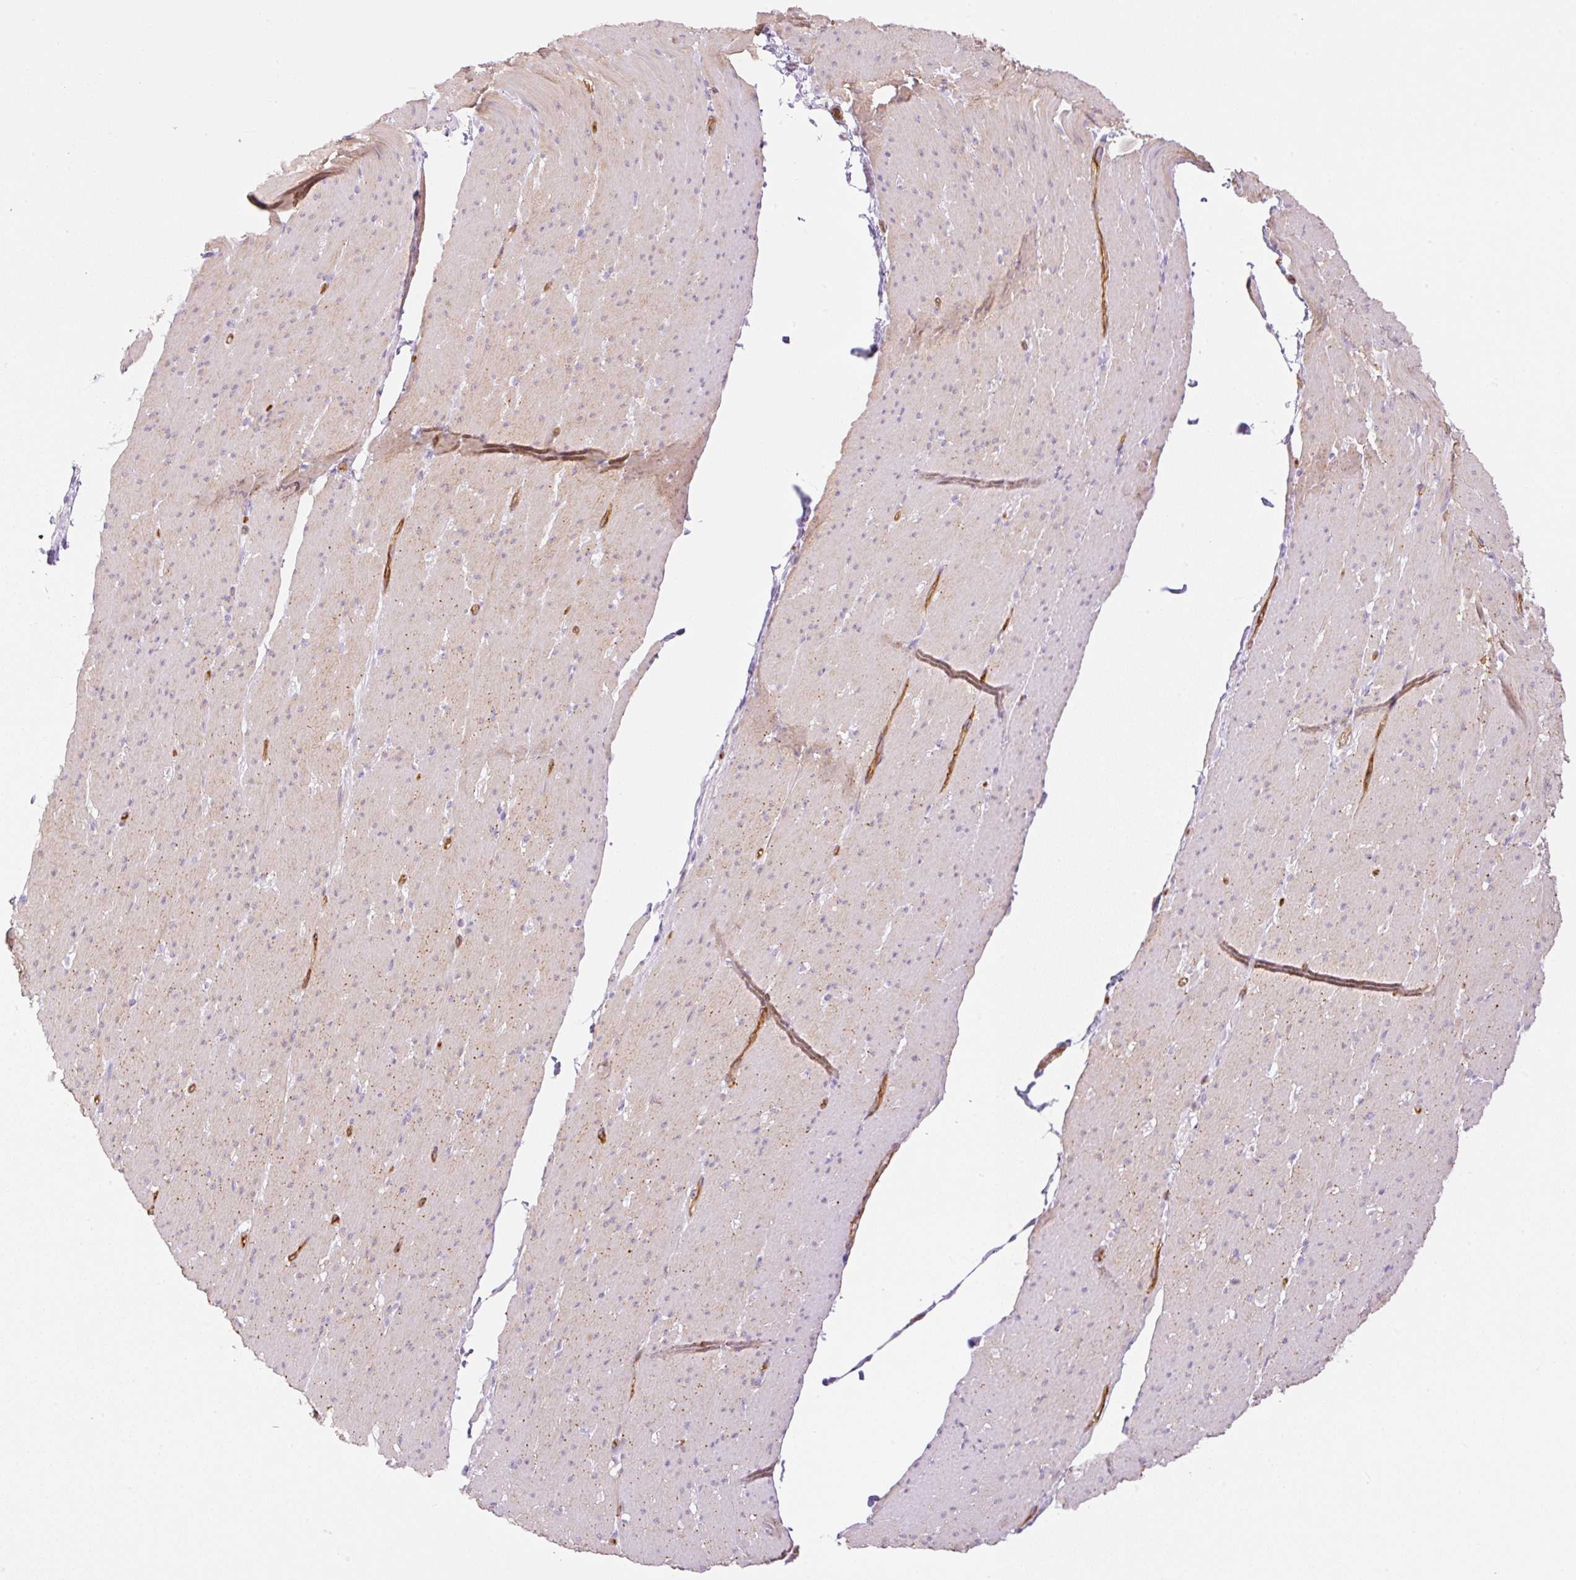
{"staining": {"intensity": "weak", "quantity": "25%-75%", "location": "cytoplasmic/membranous"}, "tissue": "smooth muscle", "cell_type": "Smooth muscle cells", "image_type": "normal", "snomed": [{"axis": "morphology", "description": "Normal tissue, NOS"}, {"axis": "topography", "description": "Smooth muscle"}, {"axis": "topography", "description": "Rectum"}], "caption": "IHC image of benign smooth muscle: smooth muscle stained using IHC shows low levels of weak protein expression localized specifically in the cytoplasmic/membranous of smooth muscle cells, appearing as a cytoplasmic/membranous brown color.", "gene": "EHD1", "patient": {"sex": "male", "age": 53}}